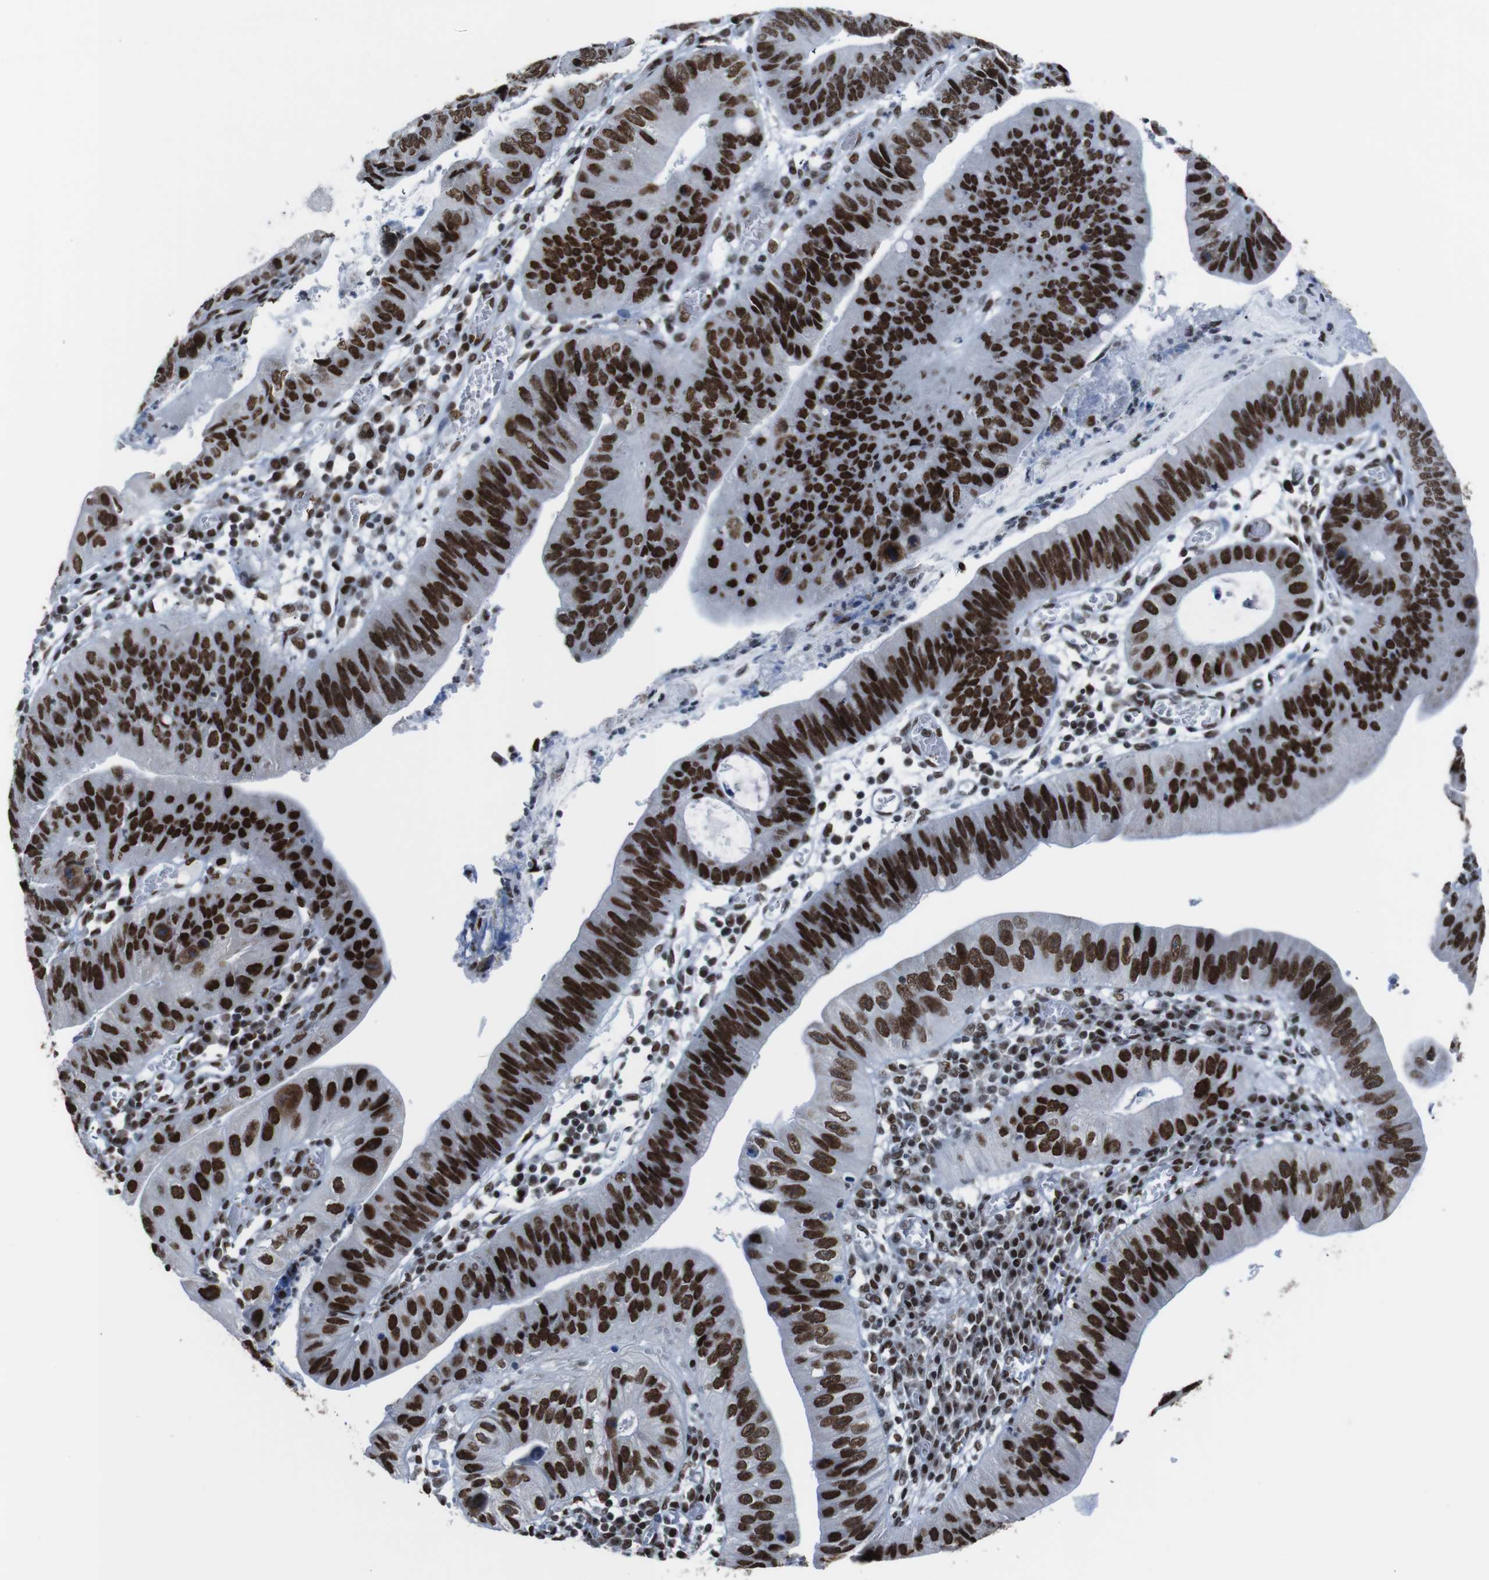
{"staining": {"intensity": "strong", "quantity": ">75%", "location": "nuclear"}, "tissue": "stomach cancer", "cell_type": "Tumor cells", "image_type": "cancer", "snomed": [{"axis": "morphology", "description": "Adenocarcinoma, NOS"}, {"axis": "topography", "description": "Stomach"}], "caption": "Immunohistochemical staining of human stomach adenocarcinoma exhibits strong nuclear protein staining in approximately >75% of tumor cells.", "gene": "ROMO1", "patient": {"sex": "male", "age": 59}}